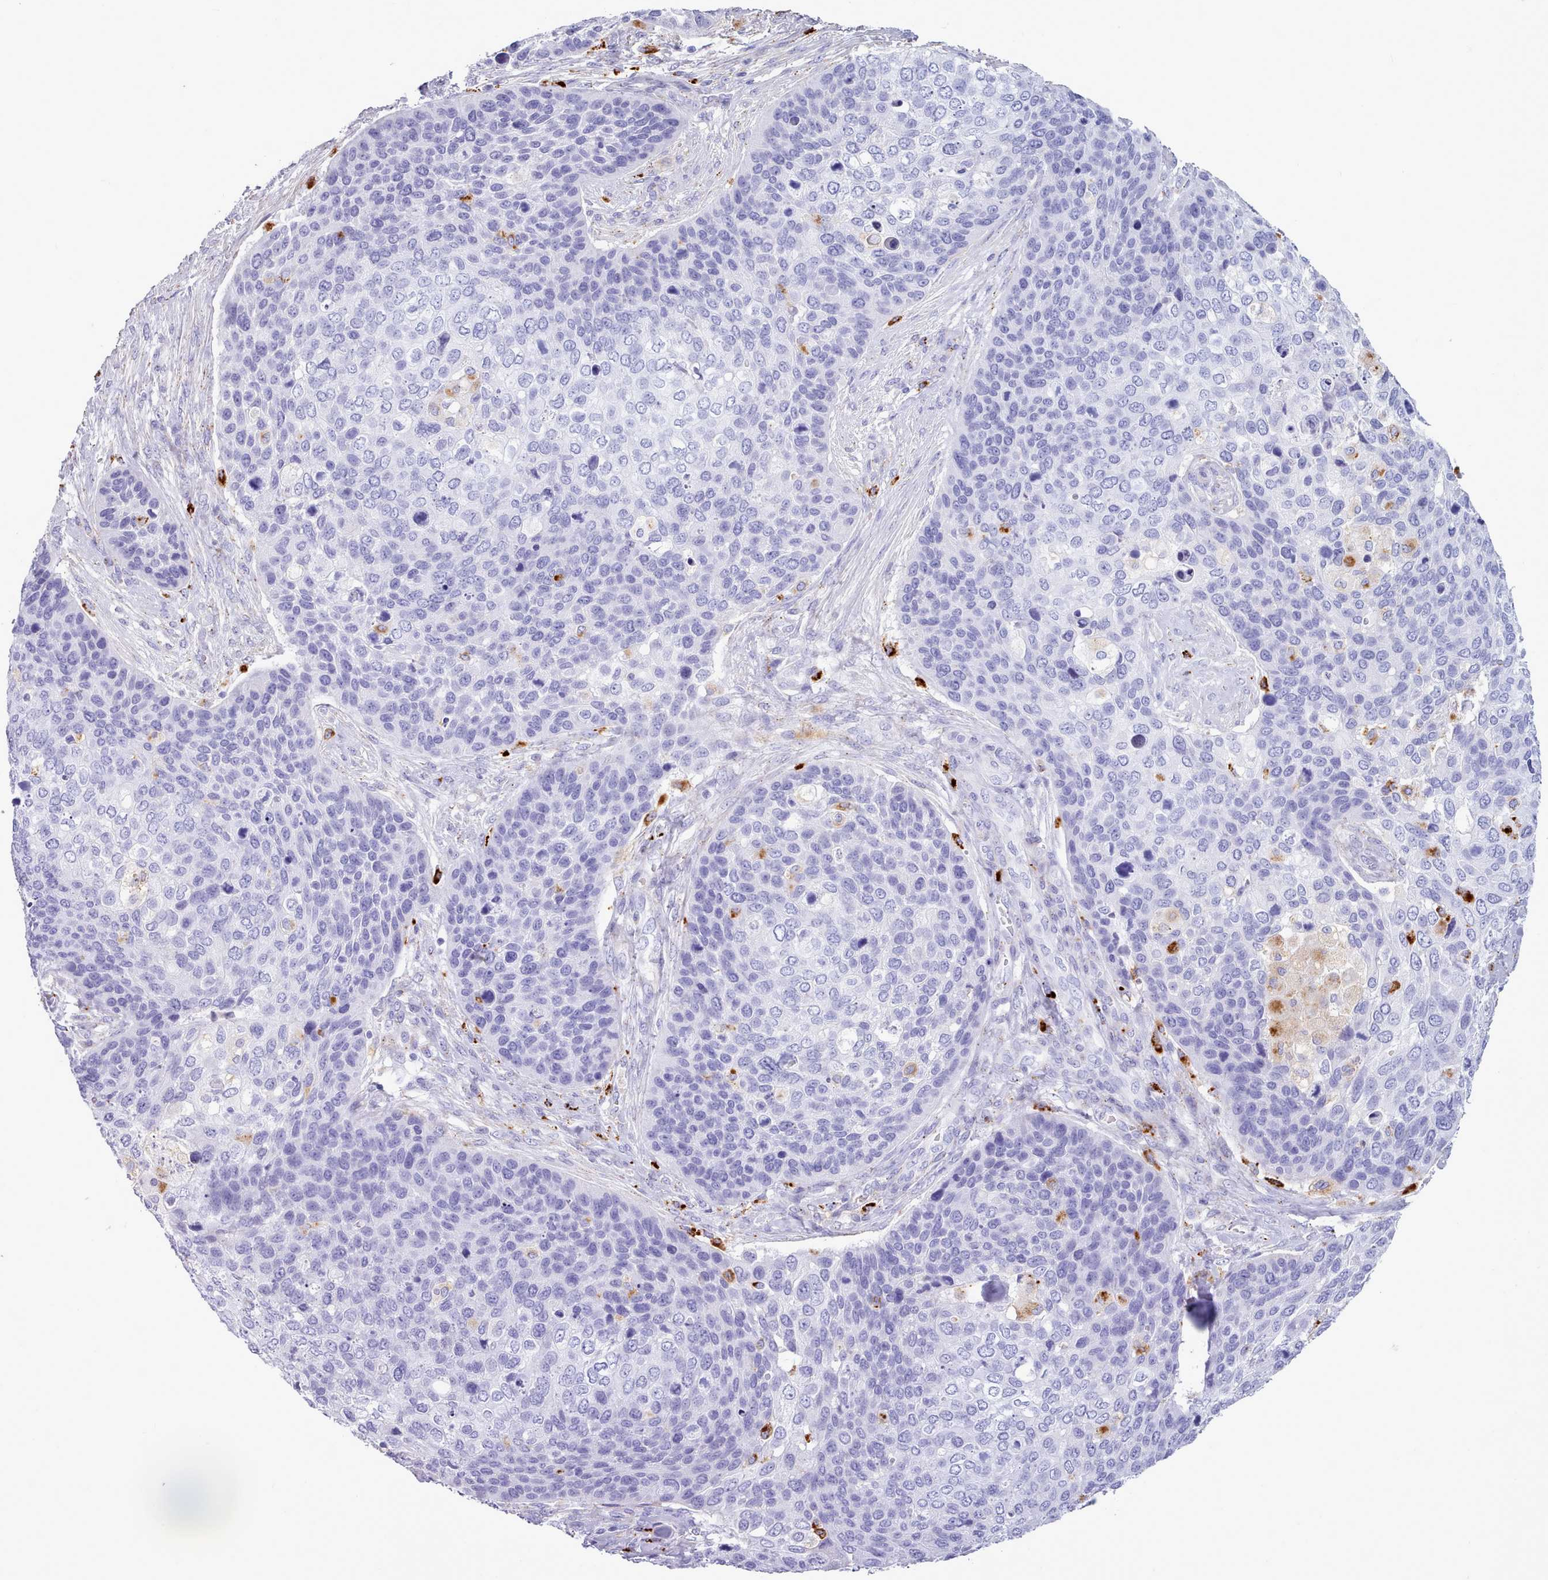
{"staining": {"intensity": "negative", "quantity": "none", "location": "none"}, "tissue": "skin cancer", "cell_type": "Tumor cells", "image_type": "cancer", "snomed": [{"axis": "morphology", "description": "Basal cell carcinoma"}, {"axis": "topography", "description": "Skin"}], "caption": "Tumor cells show no significant positivity in skin cancer (basal cell carcinoma).", "gene": "GAA", "patient": {"sex": "female", "age": 74}}